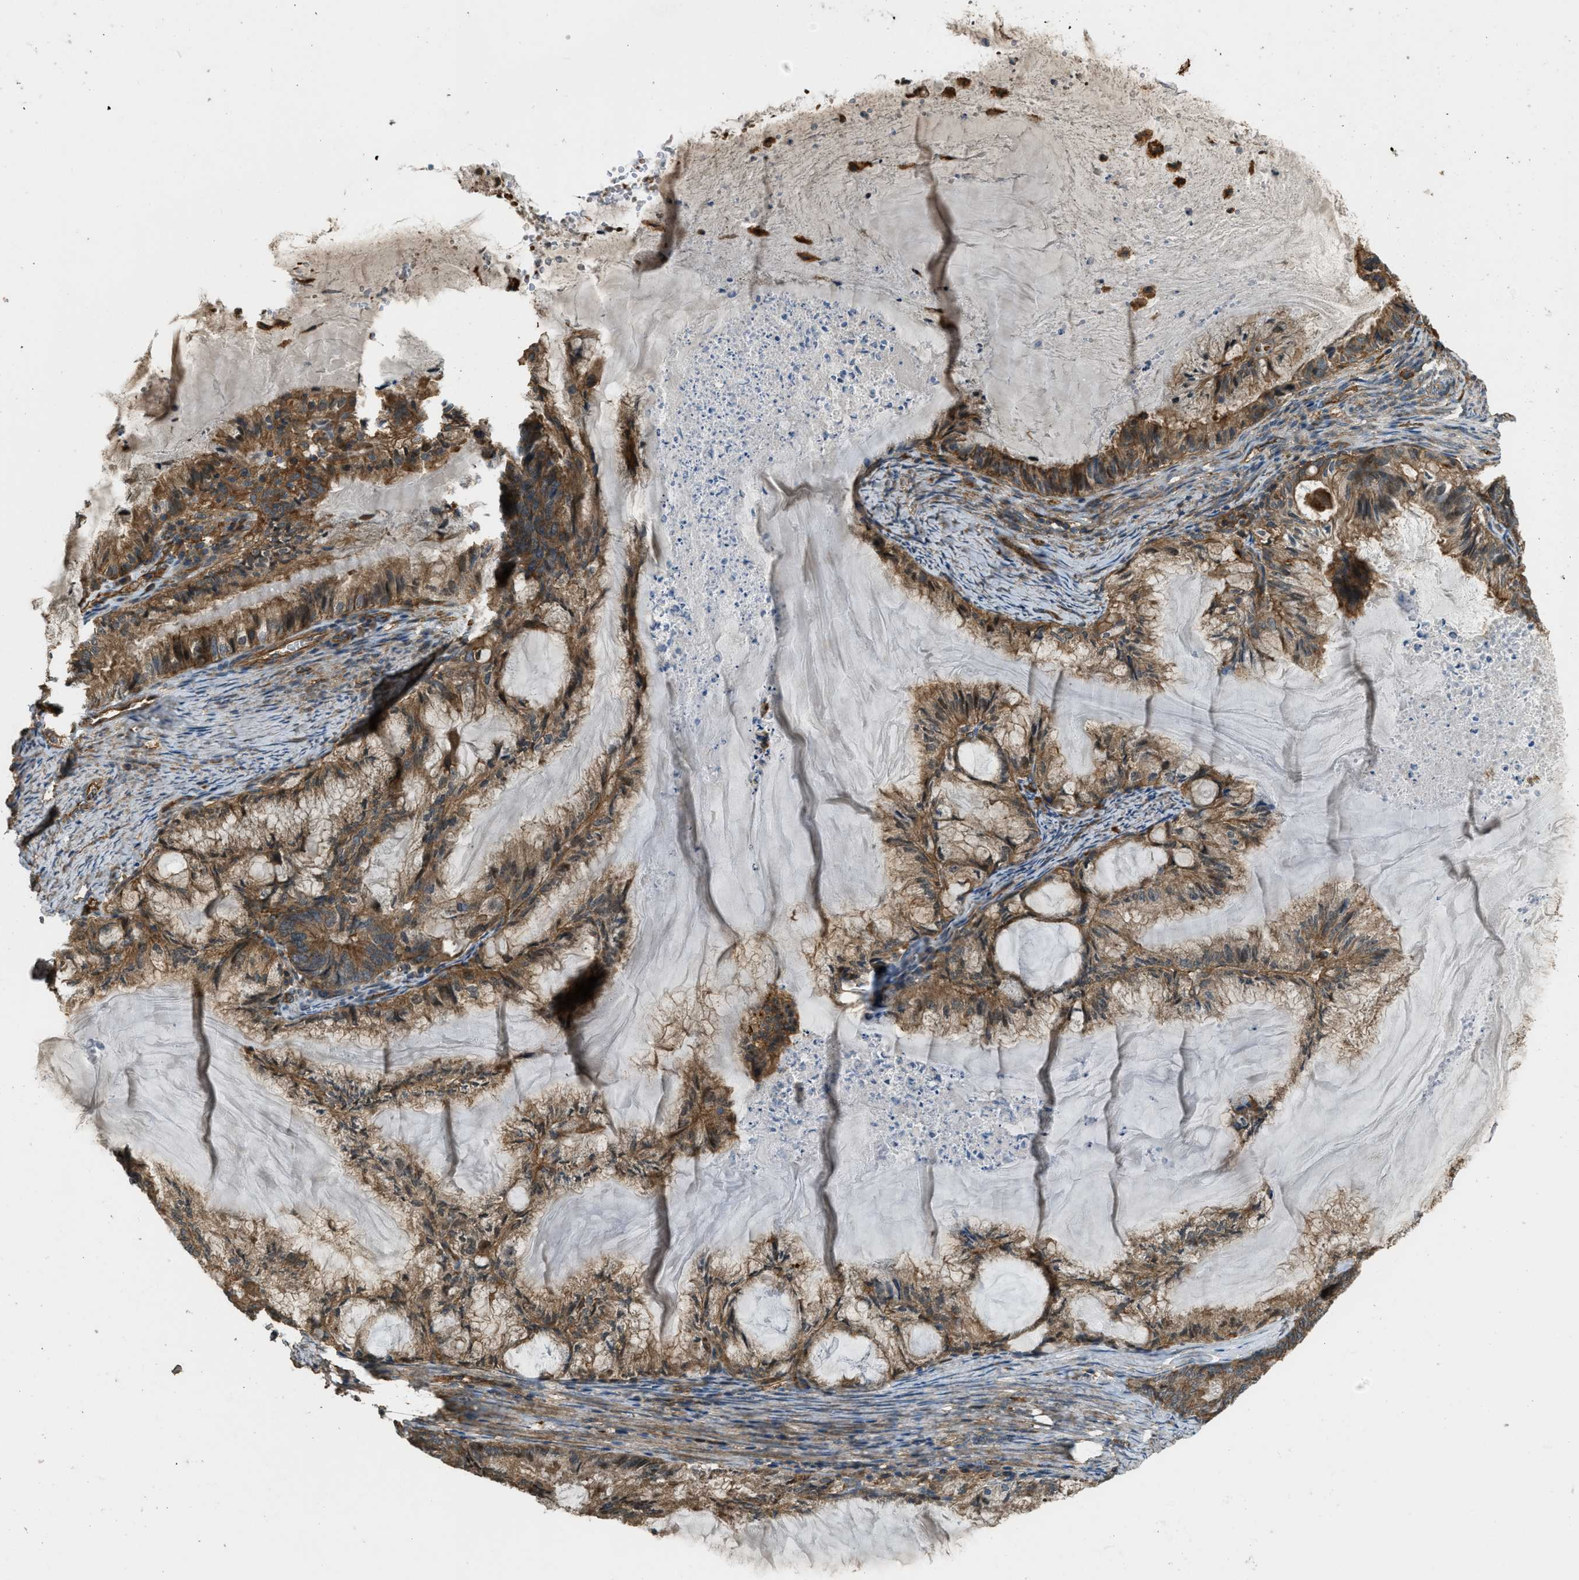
{"staining": {"intensity": "moderate", "quantity": ">75%", "location": "cytoplasmic/membranous"}, "tissue": "endometrial cancer", "cell_type": "Tumor cells", "image_type": "cancer", "snomed": [{"axis": "morphology", "description": "Adenocarcinoma, NOS"}, {"axis": "topography", "description": "Endometrium"}], "caption": "A histopathology image showing moderate cytoplasmic/membranous staining in about >75% of tumor cells in endometrial cancer (adenocarcinoma), as visualized by brown immunohistochemical staining.", "gene": "BAG4", "patient": {"sex": "female", "age": 86}}